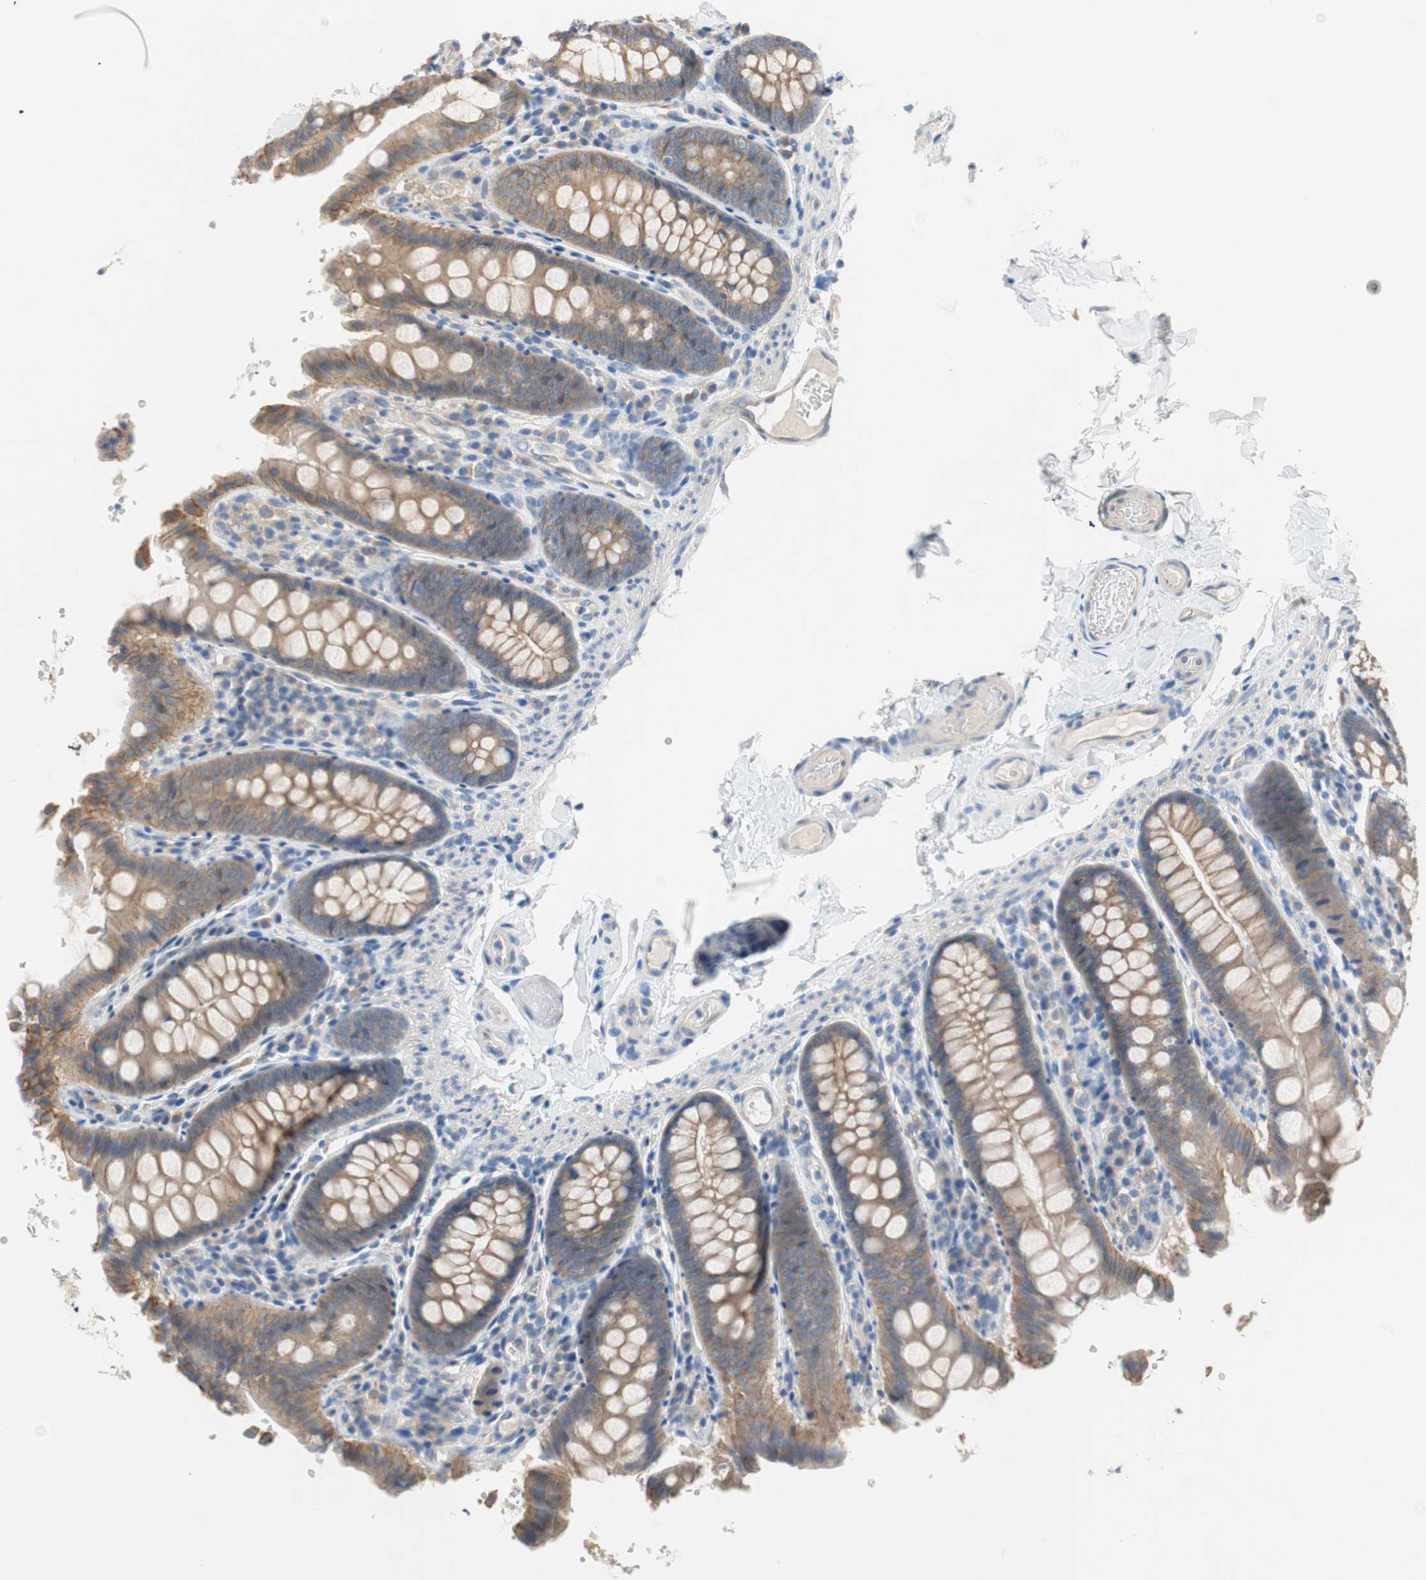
{"staining": {"intensity": "weak", "quantity": "25%-75%", "location": "cytoplasmic/membranous"}, "tissue": "colon", "cell_type": "Endothelial cells", "image_type": "normal", "snomed": [{"axis": "morphology", "description": "Normal tissue, NOS"}, {"axis": "topography", "description": "Colon"}], "caption": "A low amount of weak cytoplasmic/membranous staining is present in approximately 25%-75% of endothelial cells in benign colon. The protein of interest is stained brown, and the nuclei are stained in blue (DAB (3,3'-diaminobenzidine) IHC with brightfield microscopy, high magnification).", "gene": "GLUL", "patient": {"sex": "female", "age": 61}}